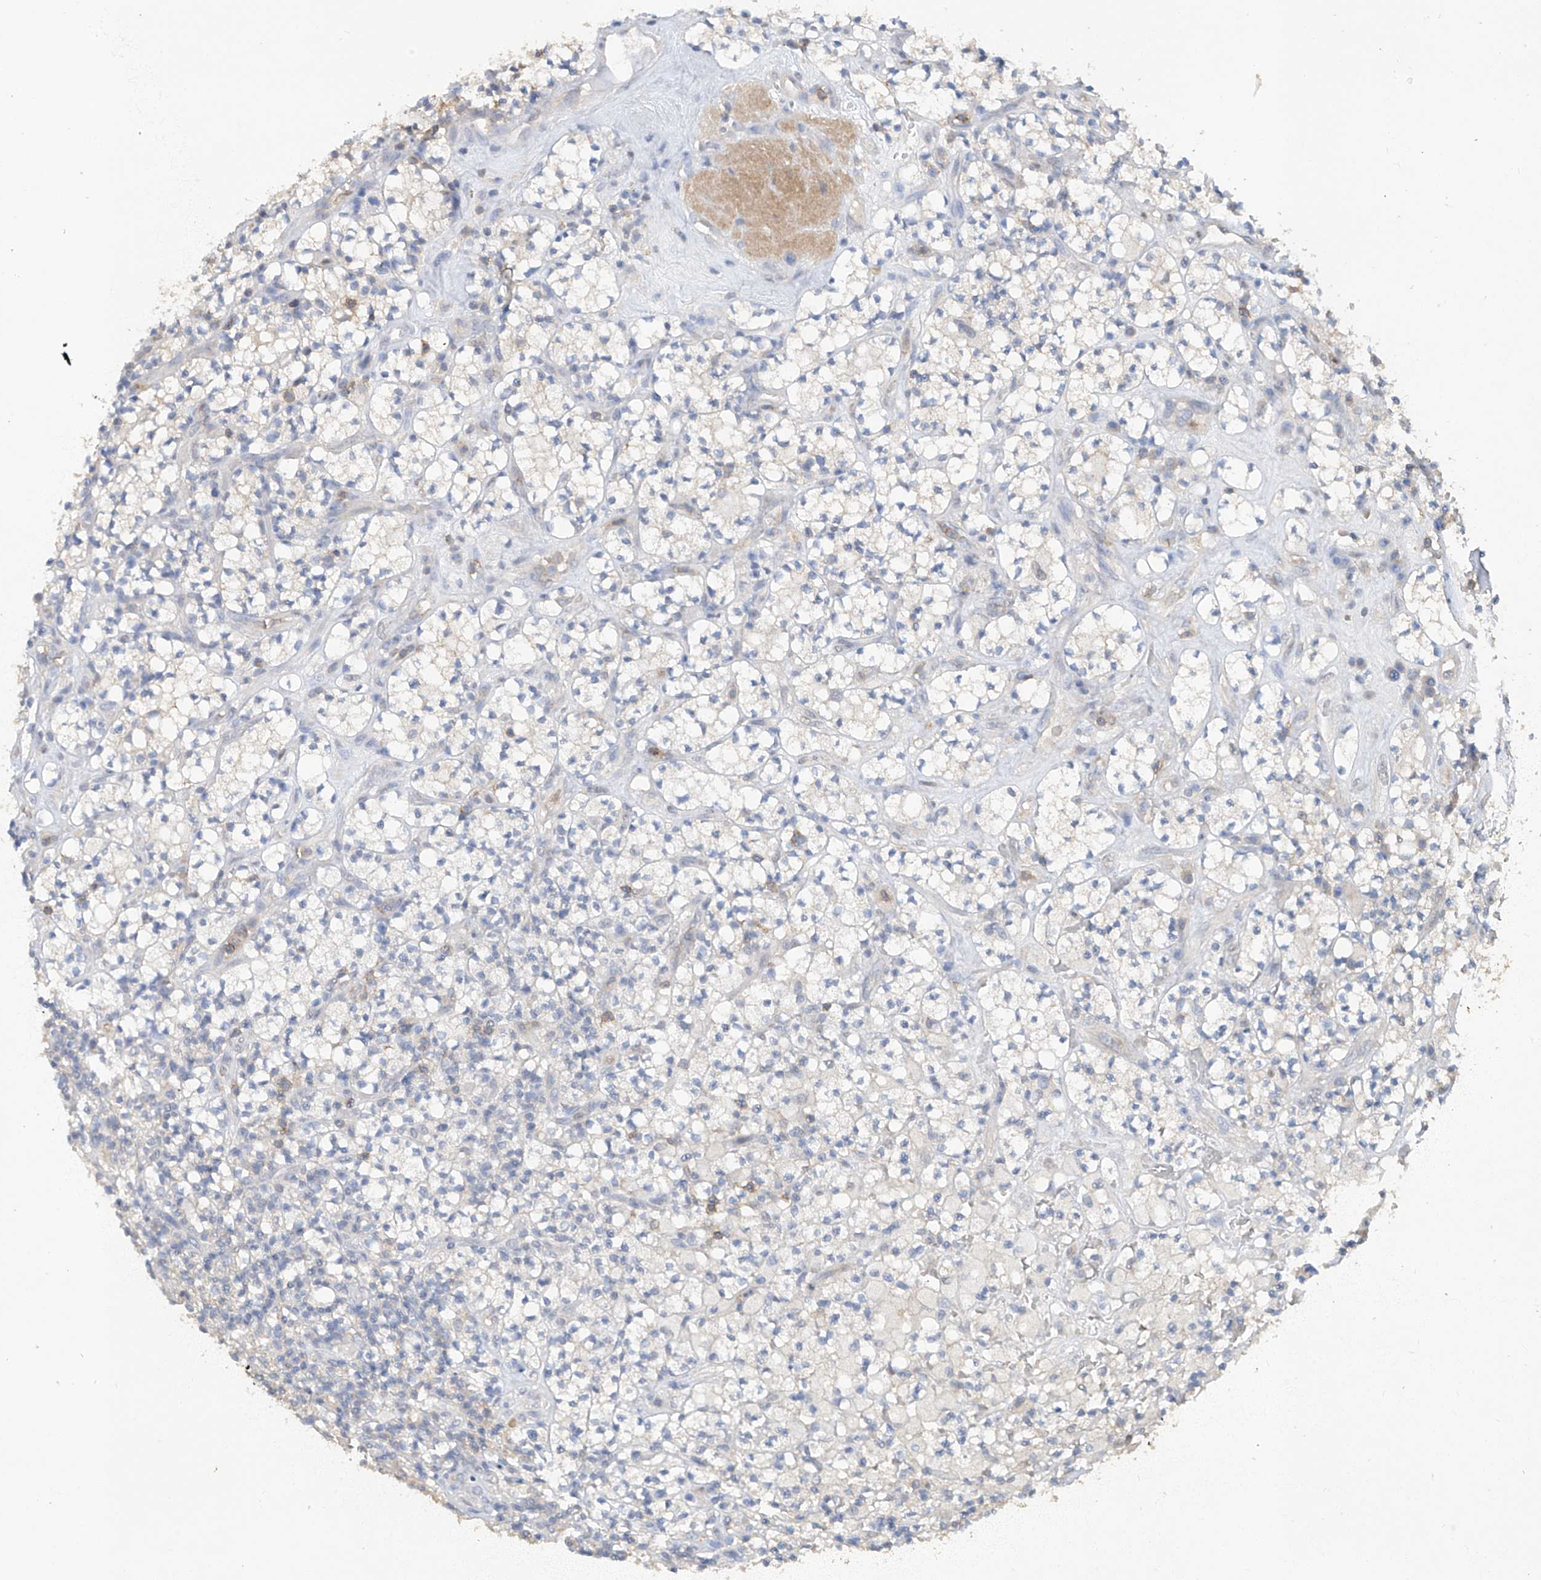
{"staining": {"intensity": "negative", "quantity": "none", "location": "none"}, "tissue": "renal cancer", "cell_type": "Tumor cells", "image_type": "cancer", "snomed": [{"axis": "morphology", "description": "Adenocarcinoma, NOS"}, {"axis": "topography", "description": "Kidney"}], "caption": "This photomicrograph is of renal cancer stained with immunohistochemistry (IHC) to label a protein in brown with the nuclei are counter-stained blue. There is no positivity in tumor cells.", "gene": "HAS3", "patient": {"sex": "male", "age": 77}}